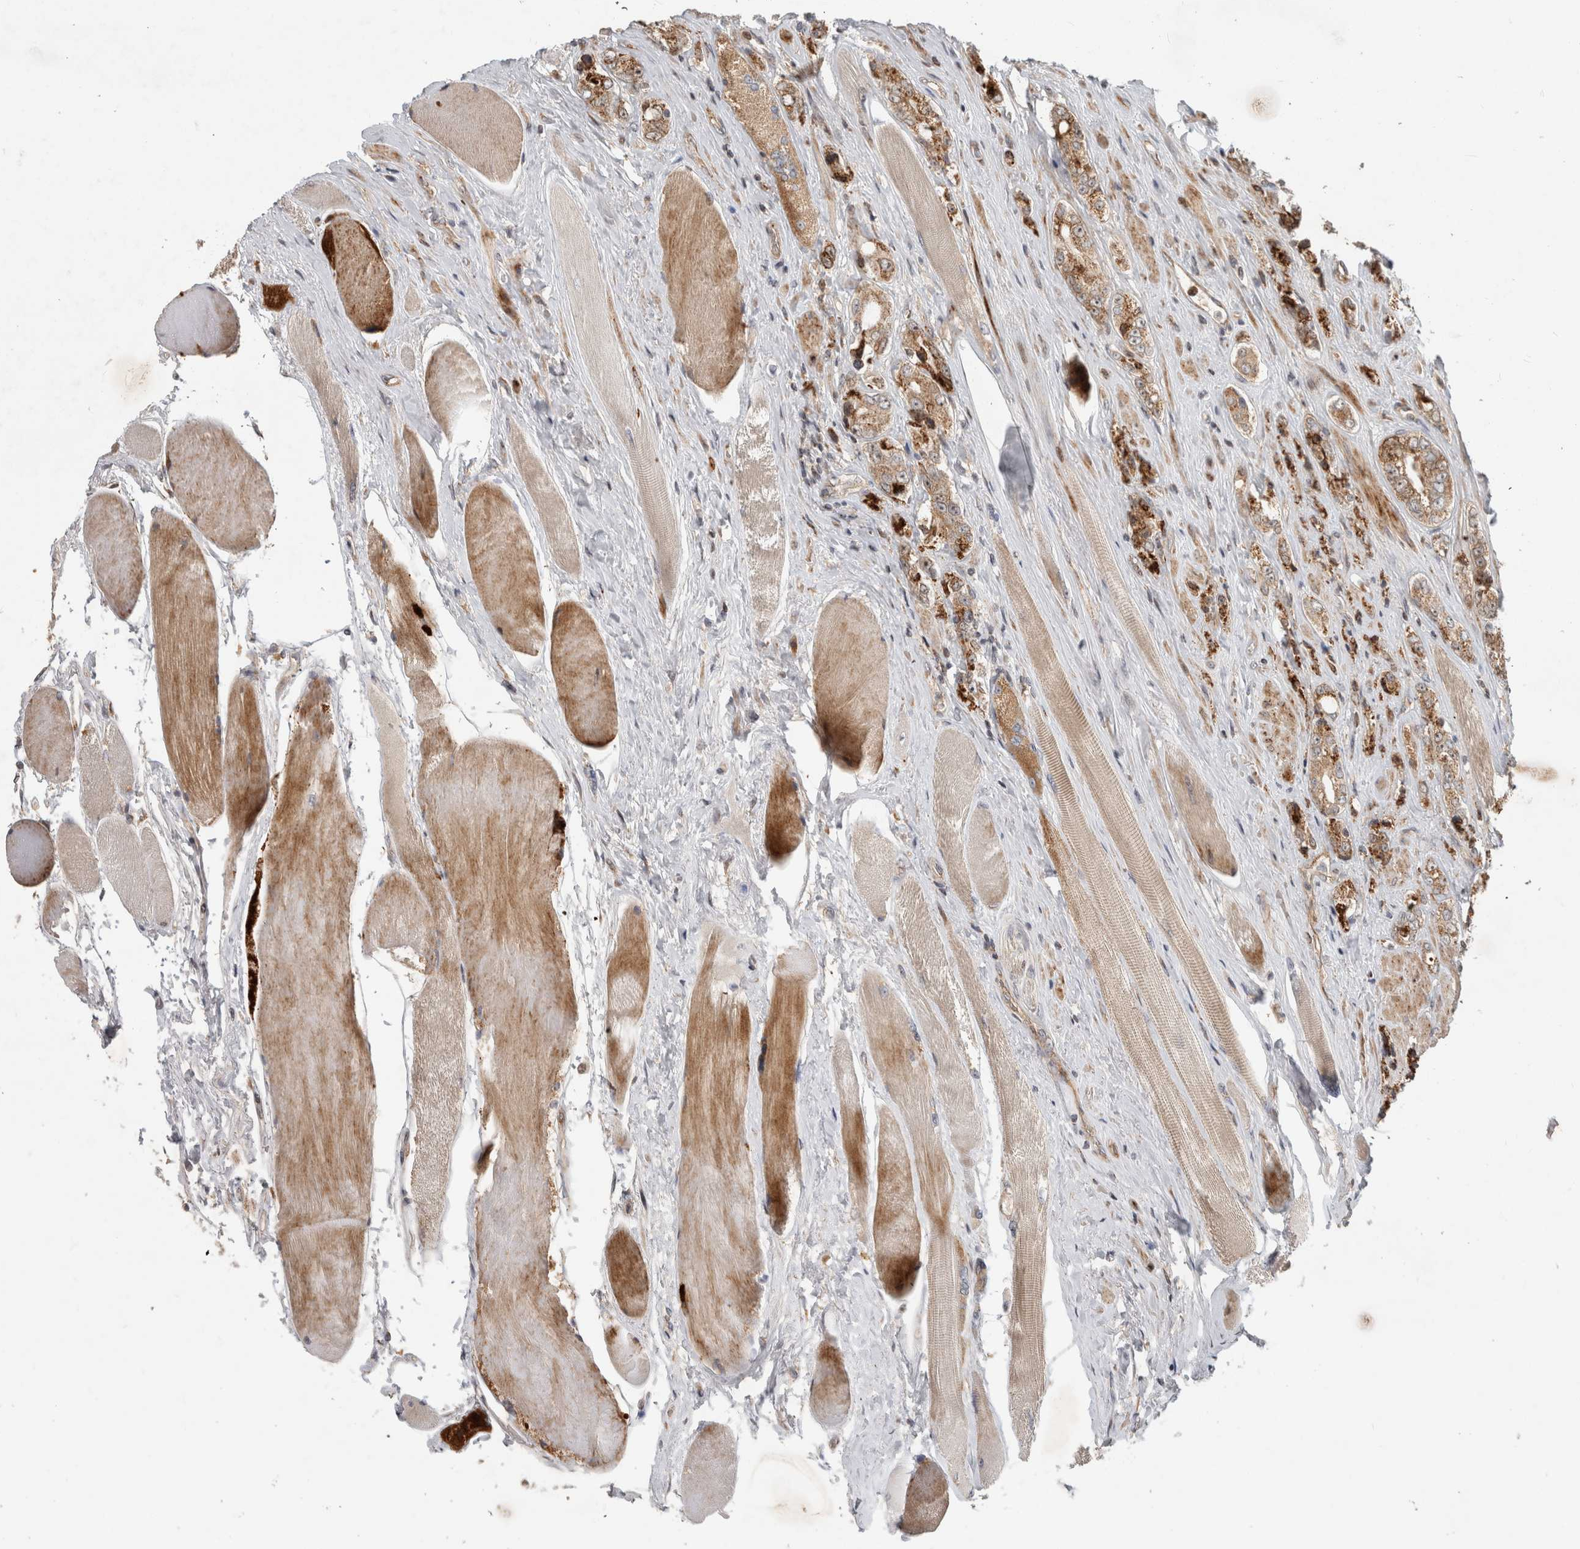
{"staining": {"intensity": "moderate", "quantity": ">75%", "location": "cytoplasmic/membranous,nuclear"}, "tissue": "prostate cancer", "cell_type": "Tumor cells", "image_type": "cancer", "snomed": [{"axis": "morphology", "description": "Adenocarcinoma, High grade"}, {"axis": "topography", "description": "Prostate"}], "caption": "Protein expression analysis of human prostate cancer (adenocarcinoma (high-grade)) reveals moderate cytoplasmic/membranous and nuclear staining in about >75% of tumor cells. The protein of interest is stained brown, and the nuclei are stained in blue (DAB IHC with brightfield microscopy, high magnification).", "gene": "INSRR", "patient": {"sex": "male", "age": 61}}